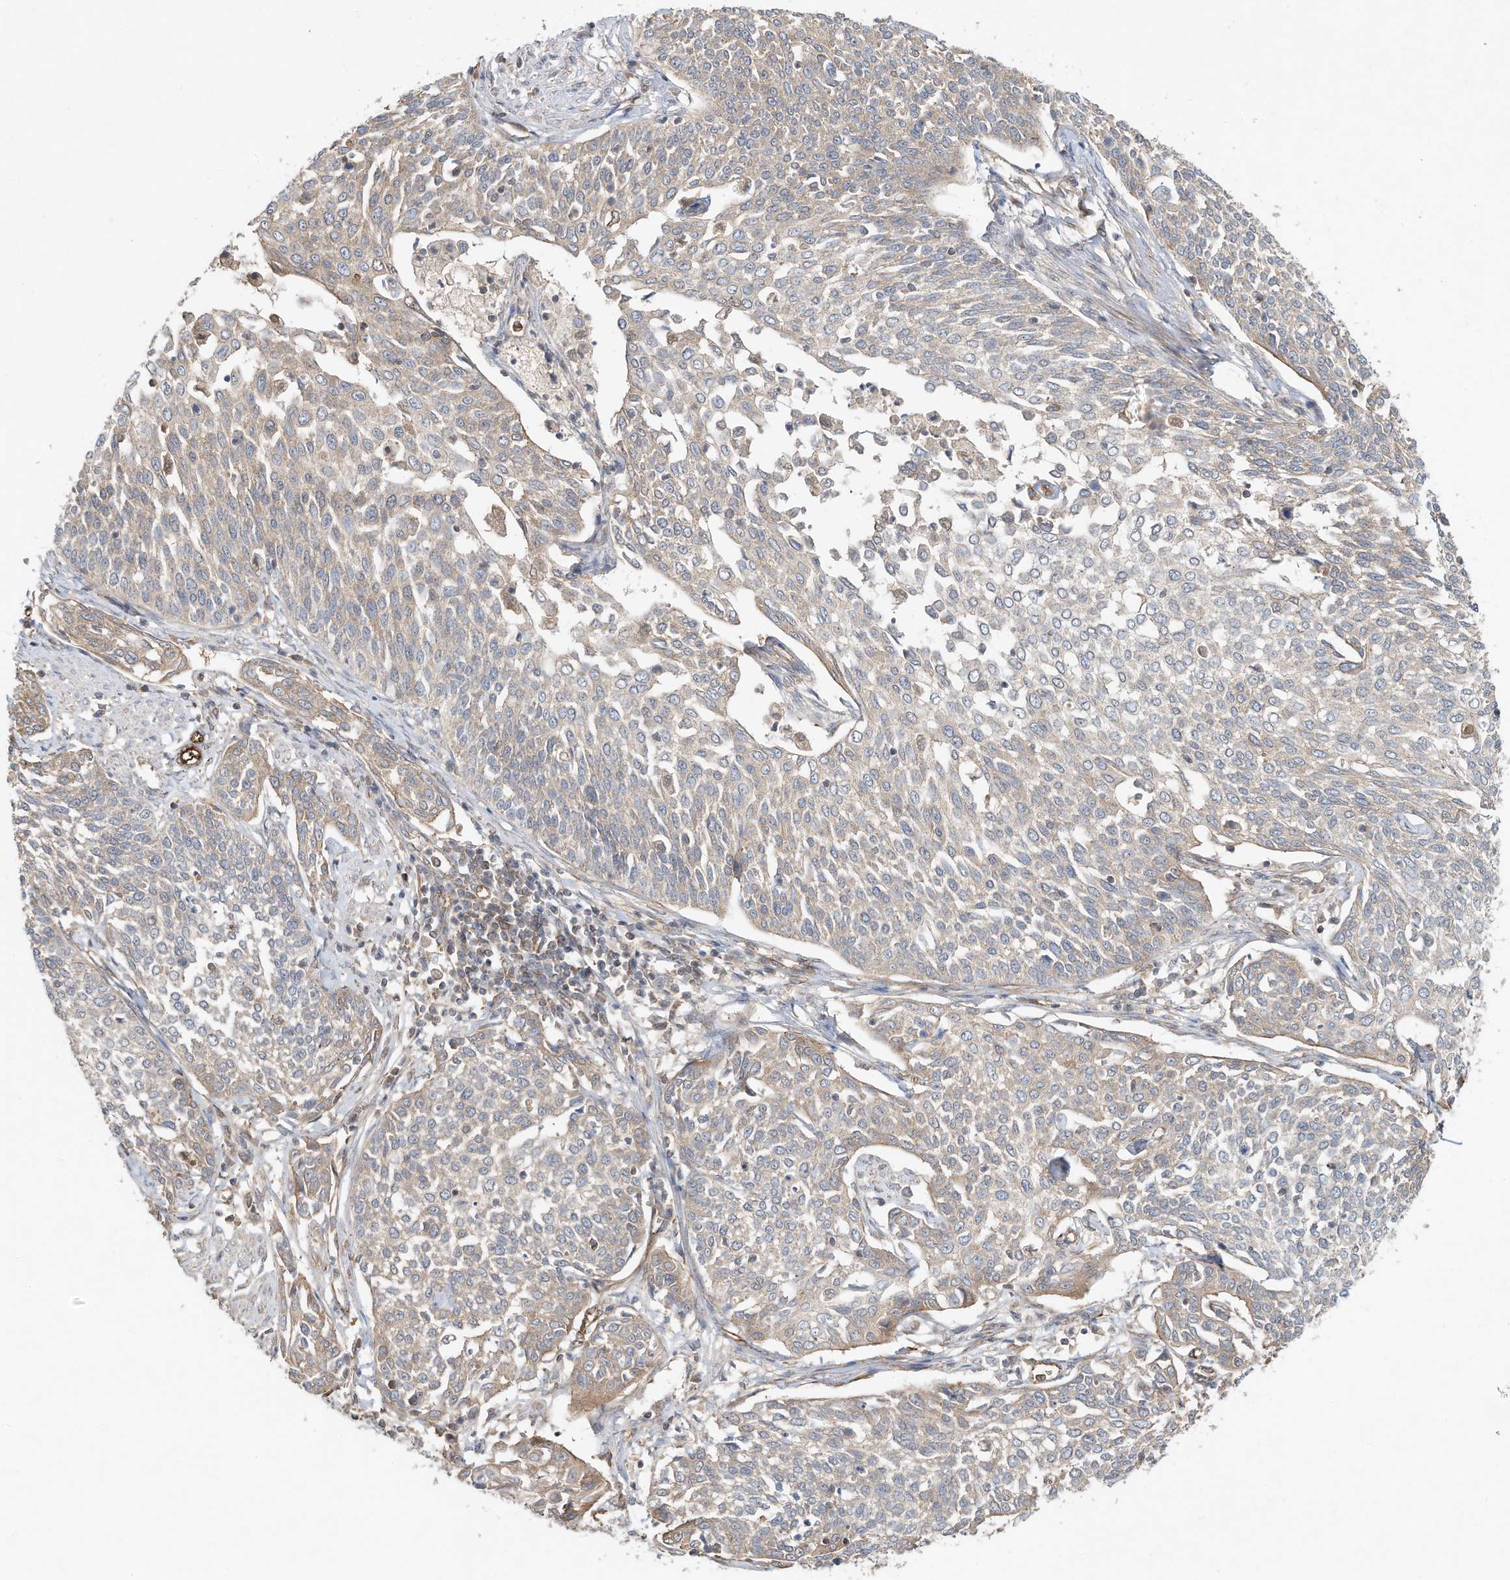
{"staining": {"intensity": "weak", "quantity": "25%-75%", "location": "cytoplasmic/membranous"}, "tissue": "cervical cancer", "cell_type": "Tumor cells", "image_type": "cancer", "snomed": [{"axis": "morphology", "description": "Squamous cell carcinoma, NOS"}, {"axis": "topography", "description": "Cervix"}], "caption": "Protein expression analysis of squamous cell carcinoma (cervical) exhibits weak cytoplasmic/membranous expression in about 25%-75% of tumor cells.", "gene": "HTR5A", "patient": {"sex": "female", "age": 34}}